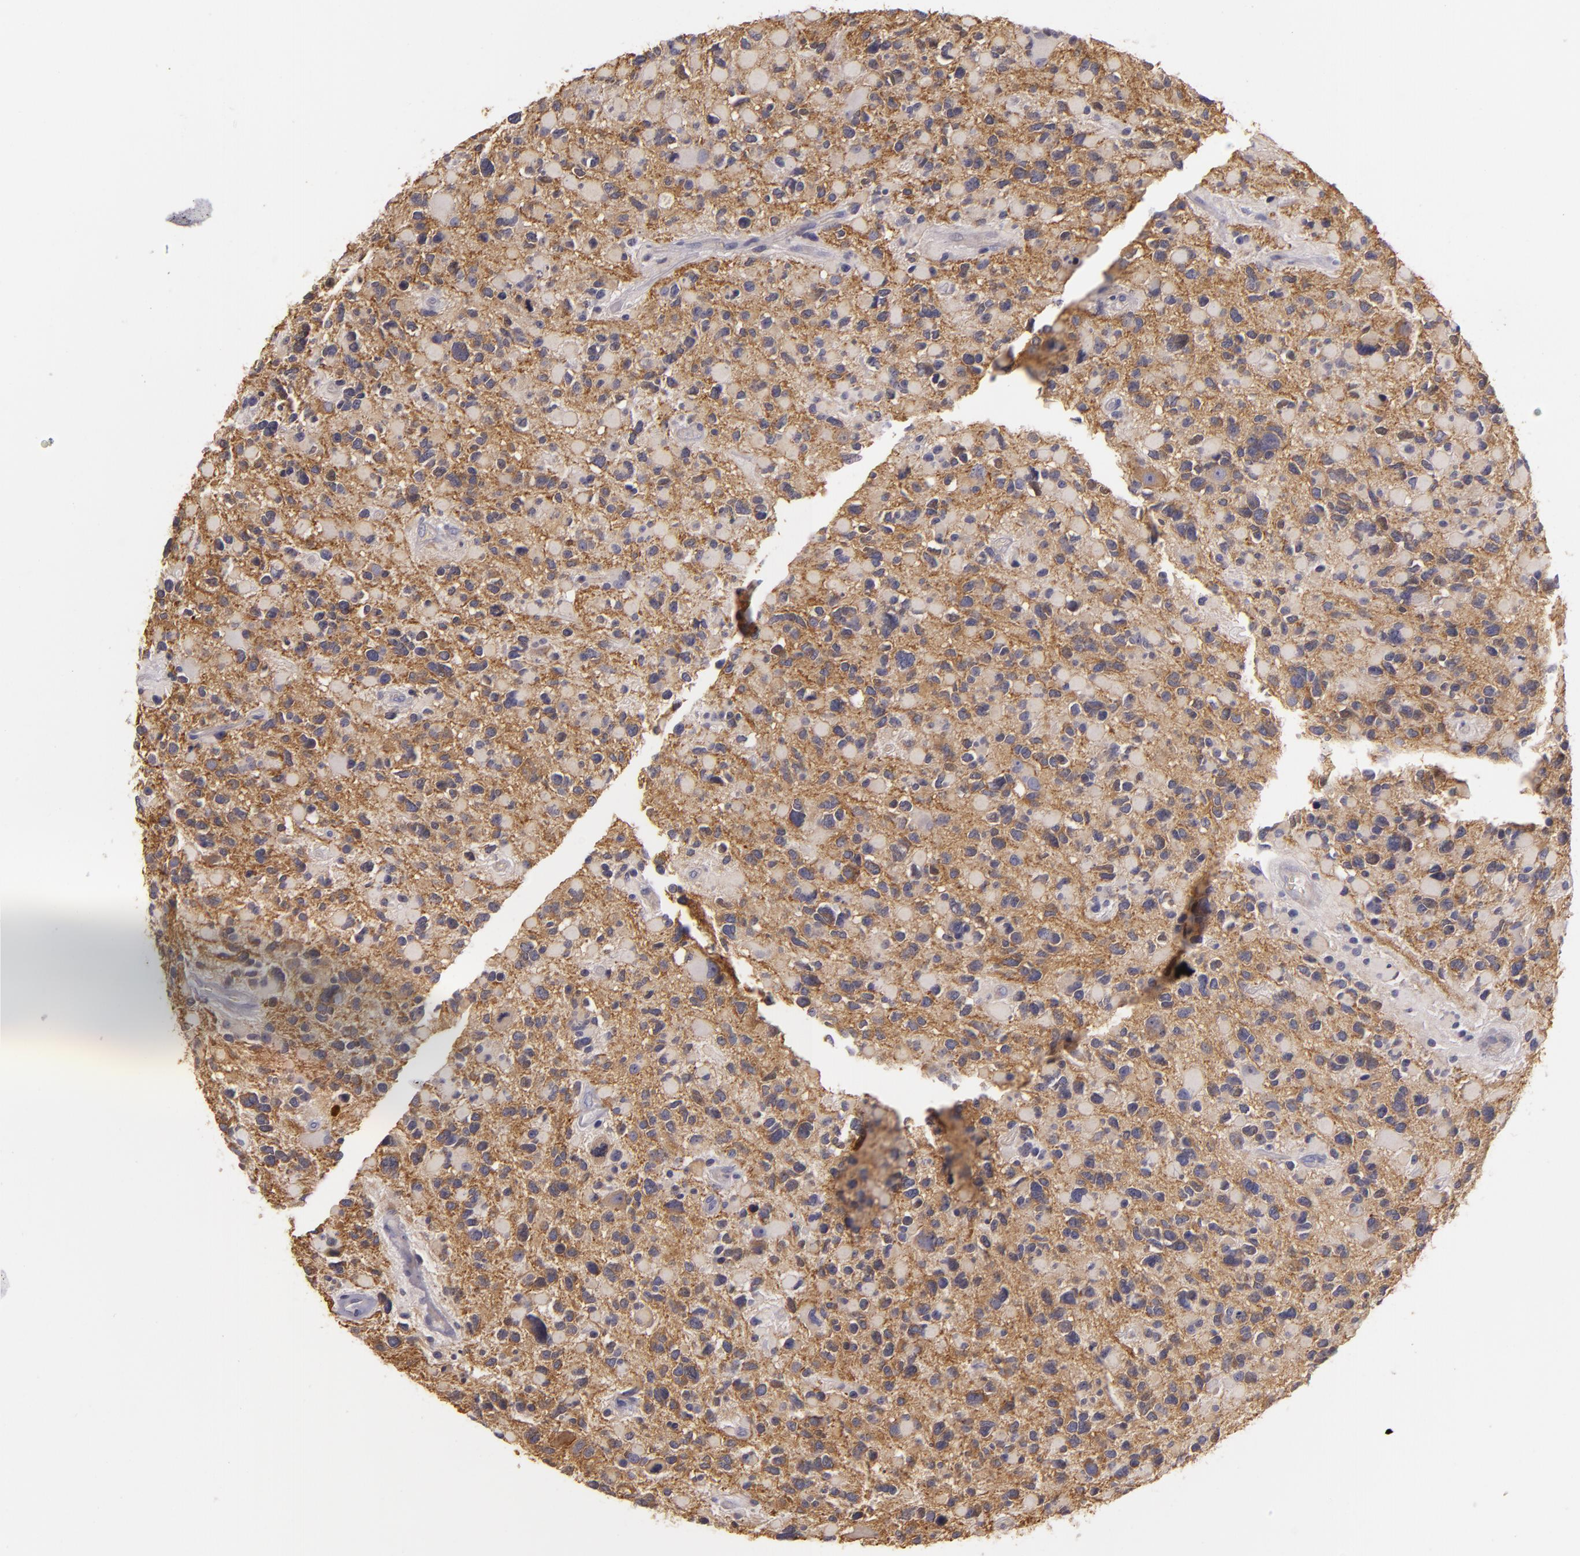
{"staining": {"intensity": "weak", "quantity": "25%-75%", "location": "cytoplasmic/membranous"}, "tissue": "glioma", "cell_type": "Tumor cells", "image_type": "cancer", "snomed": [{"axis": "morphology", "description": "Glioma, malignant, High grade"}, {"axis": "topography", "description": "Brain"}], "caption": "IHC histopathology image of glioma stained for a protein (brown), which demonstrates low levels of weak cytoplasmic/membranous staining in about 25%-75% of tumor cells.", "gene": "RALGAPA1", "patient": {"sex": "female", "age": 37}}